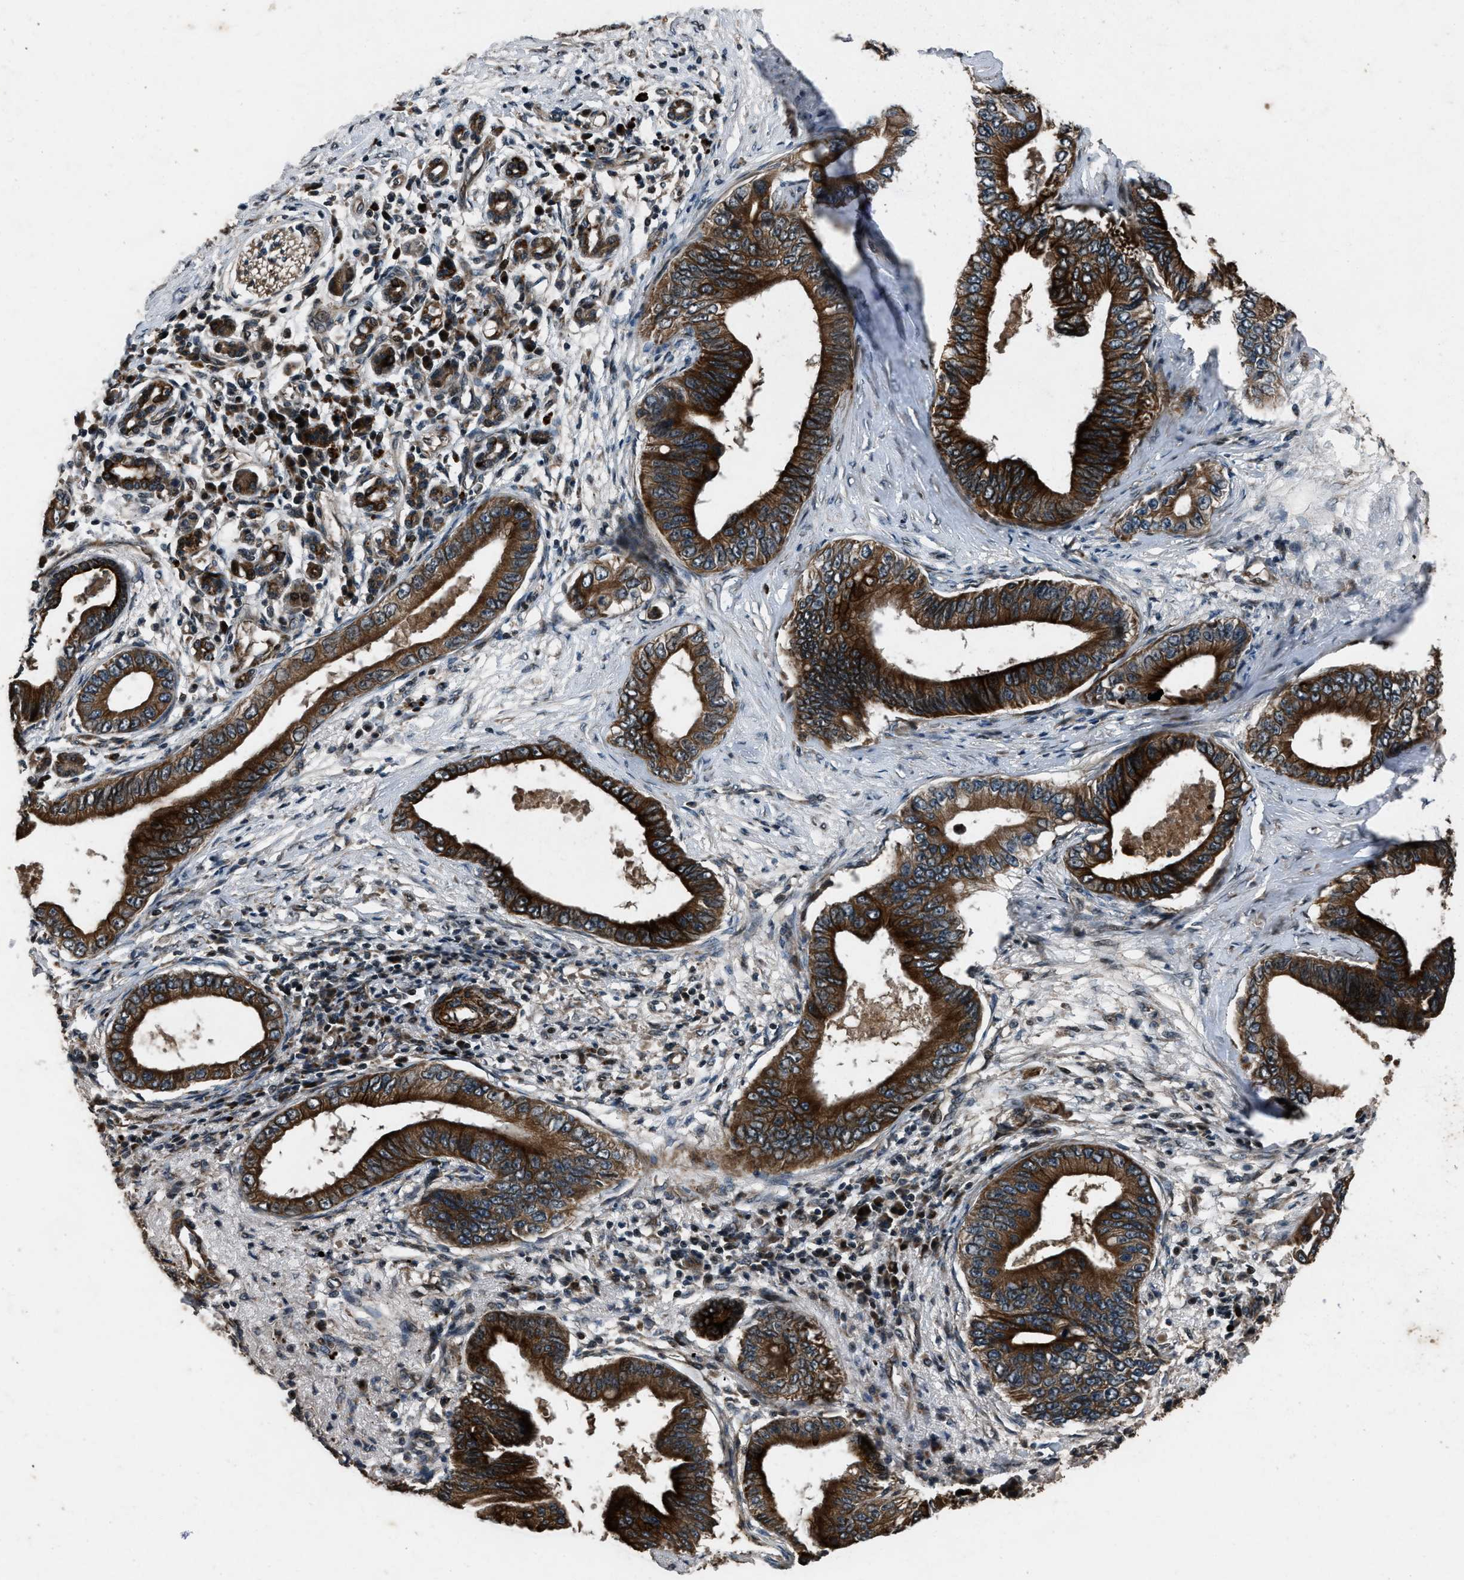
{"staining": {"intensity": "strong", "quantity": ">75%", "location": "cytoplasmic/membranous"}, "tissue": "pancreatic cancer", "cell_type": "Tumor cells", "image_type": "cancer", "snomed": [{"axis": "morphology", "description": "Adenocarcinoma, NOS"}, {"axis": "topography", "description": "Pancreas"}], "caption": "Protein staining exhibits strong cytoplasmic/membranous expression in approximately >75% of tumor cells in pancreatic cancer (adenocarcinoma).", "gene": "IRAK4", "patient": {"sex": "male", "age": 77}}